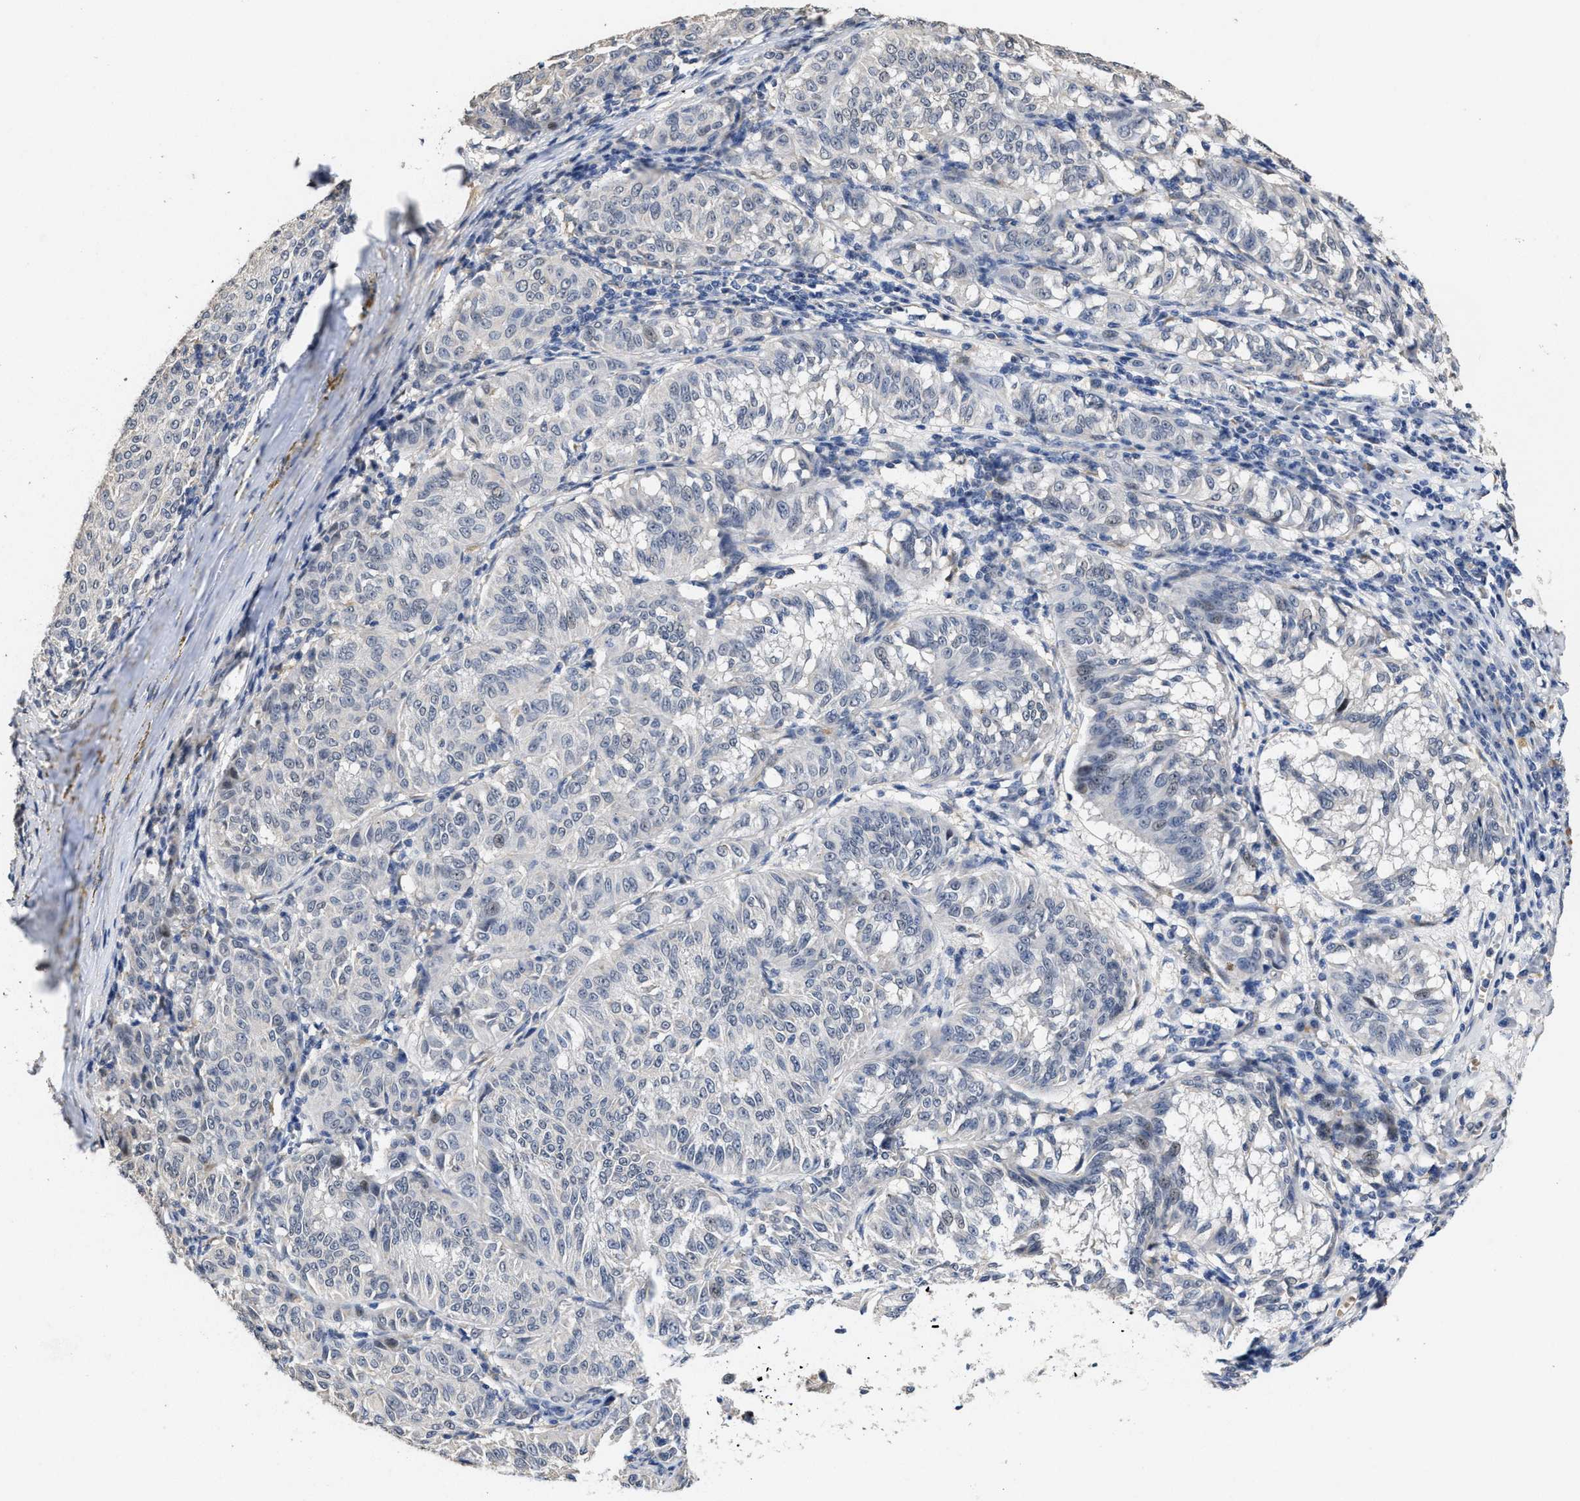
{"staining": {"intensity": "negative", "quantity": "none", "location": "none"}, "tissue": "melanoma", "cell_type": "Tumor cells", "image_type": "cancer", "snomed": [{"axis": "morphology", "description": "Malignant melanoma, NOS"}, {"axis": "topography", "description": "Skin"}], "caption": "Immunohistochemistry of human malignant melanoma demonstrates no staining in tumor cells.", "gene": "ZFAT", "patient": {"sex": "female", "age": 72}}